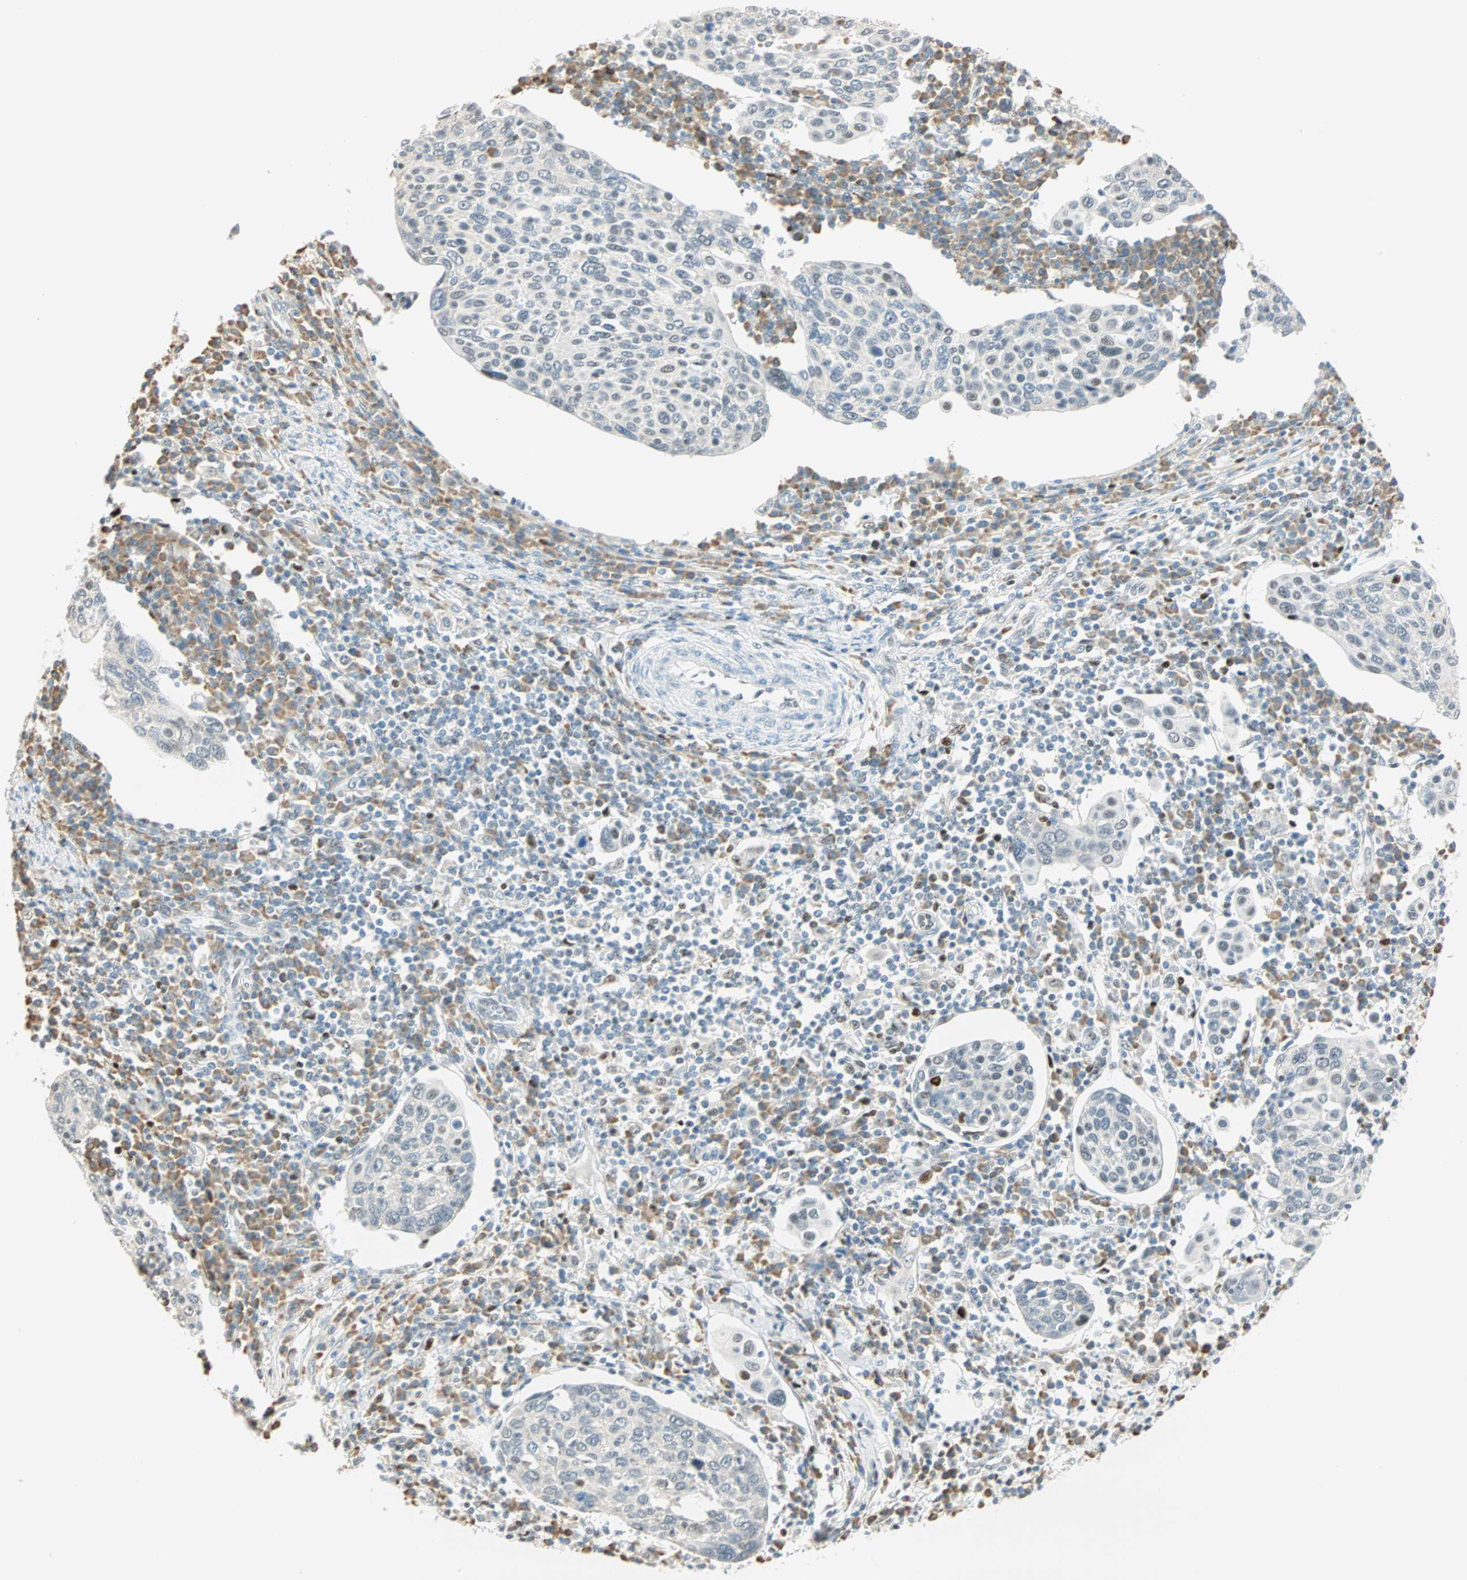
{"staining": {"intensity": "negative", "quantity": "none", "location": "none"}, "tissue": "cervical cancer", "cell_type": "Tumor cells", "image_type": "cancer", "snomed": [{"axis": "morphology", "description": "Squamous cell carcinoma, NOS"}, {"axis": "topography", "description": "Cervix"}], "caption": "Tumor cells show no significant expression in cervical cancer (squamous cell carcinoma). (Stains: DAB (3,3'-diaminobenzidine) immunohistochemistry (IHC) with hematoxylin counter stain, Microscopy: brightfield microscopy at high magnification).", "gene": "MSX2", "patient": {"sex": "female", "age": 40}}